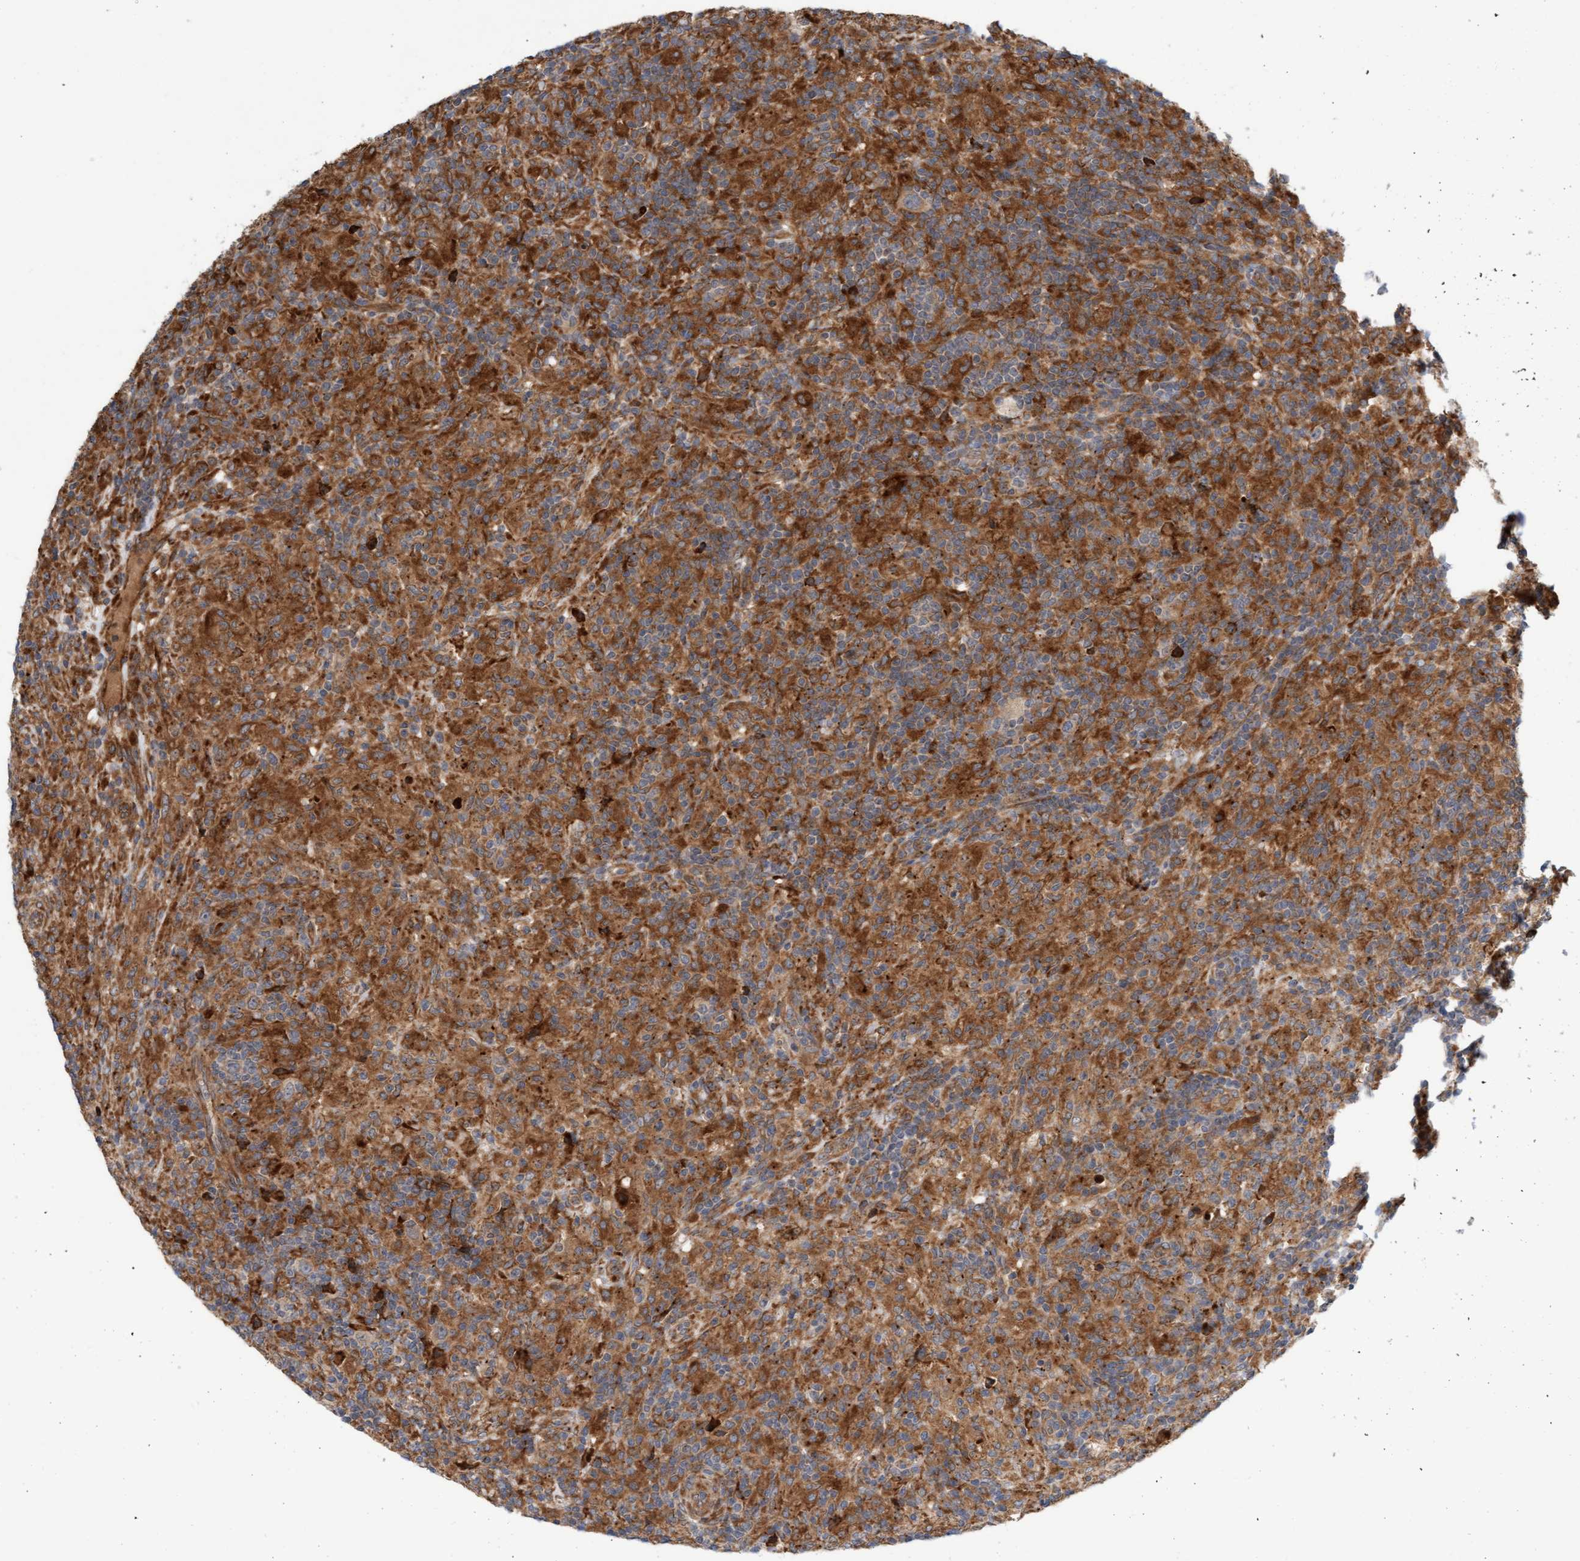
{"staining": {"intensity": "moderate", "quantity": ">75%", "location": "cytoplasmic/membranous"}, "tissue": "lymphoma", "cell_type": "Tumor cells", "image_type": "cancer", "snomed": [{"axis": "morphology", "description": "Hodgkin's disease, NOS"}, {"axis": "topography", "description": "Lymph node"}], "caption": "Protein expression analysis of human Hodgkin's disease reveals moderate cytoplasmic/membranous expression in about >75% of tumor cells. (Stains: DAB (3,3'-diaminobenzidine) in brown, nuclei in blue, Microscopy: brightfield microscopy at high magnification).", "gene": "KIAA0753", "patient": {"sex": "male", "age": 70}}